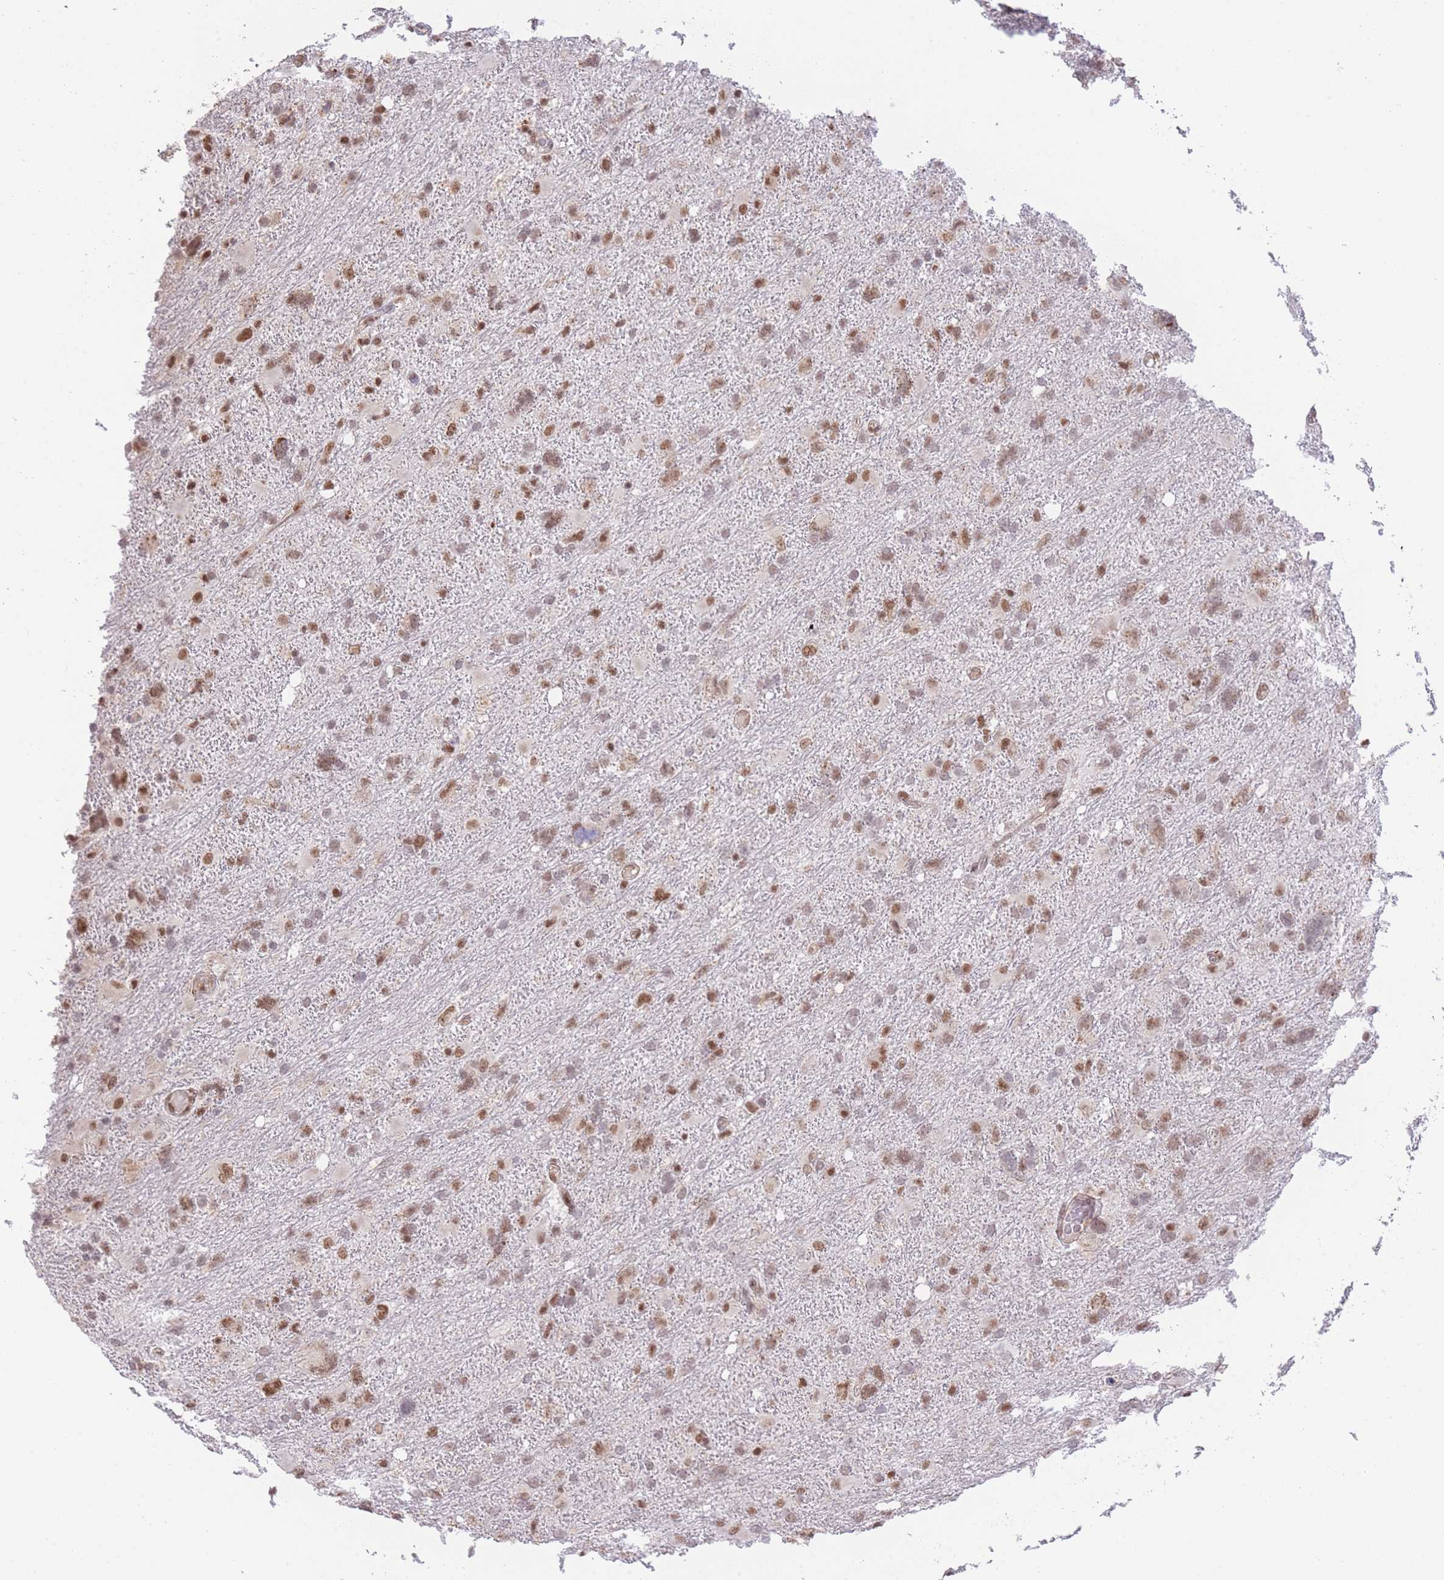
{"staining": {"intensity": "moderate", "quantity": ">75%", "location": "nuclear"}, "tissue": "glioma", "cell_type": "Tumor cells", "image_type": "cancer", "snomed": [{"axis": "morphology", "description": "Glioma, malignant, High grade"}, {"axis": "topography", "description": "Brain"}], "caption": "A medium amount of moderate nuclear expression is appreciated in approximately >75% of tumor cells in malignant high-grade glioma tissue. (brown staining indicates protein expression, while blue staining denotes nuclei).", "gene": "CARD8", "patient": {"sex": "male", "age": 61}}